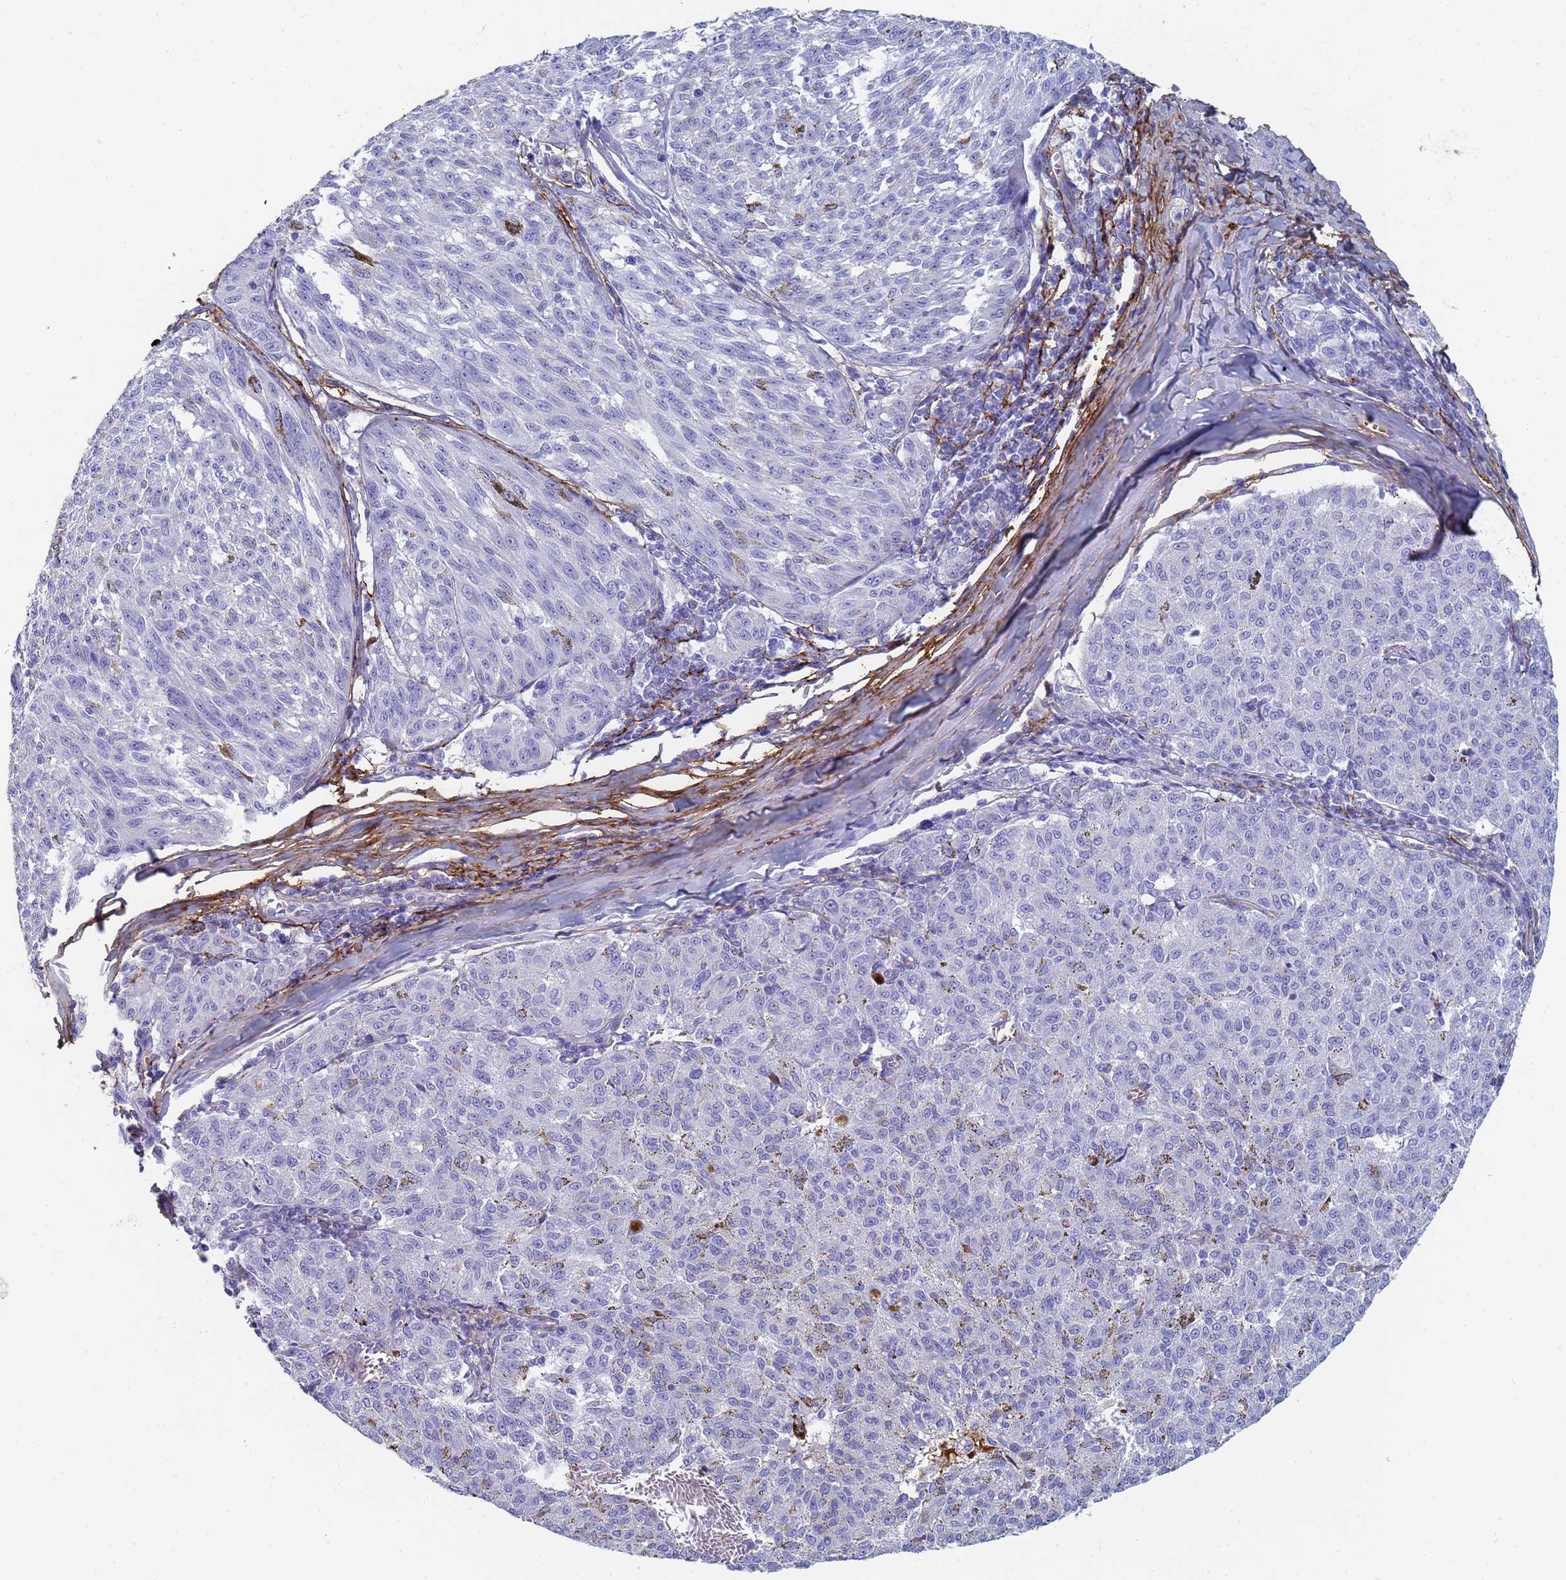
{"staining": {"intensity": "negative", "quantity": "none", "location": "none"}, "tissue": "melanoma", "cell_type": "Tumor cells", "image_type": "cancer", "snomed": [{"axis": "morphology", "description": "Malignant melanoma, NOS"}, {"axis": "topography", "description": "Skin"}], "caption": "An image of melanoma stained for a protein exhibits no brown staining in tumor cells. Nuclei are stained in blue.", "gene": "ABCA8", "patient": {"sex": "female", "age": 72}}